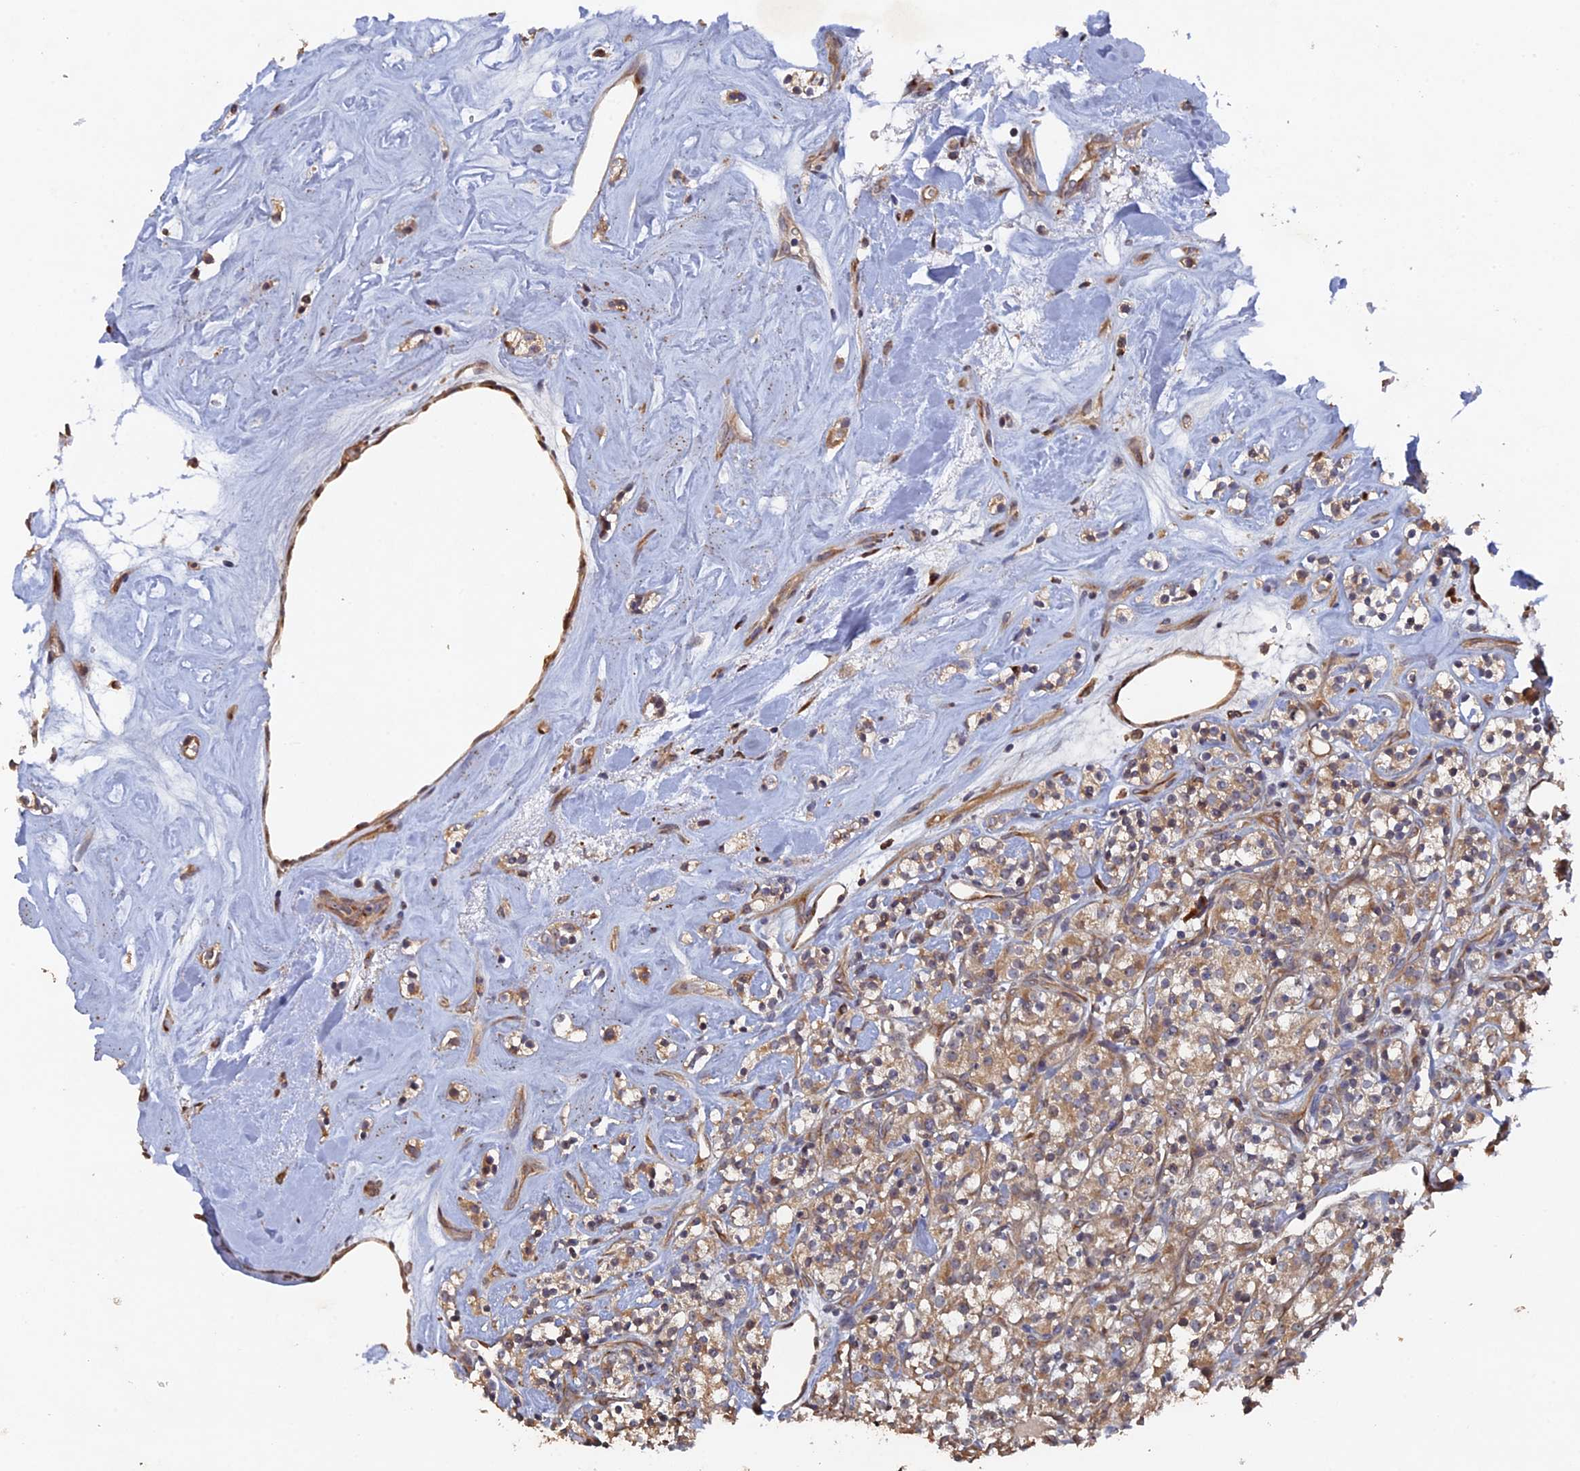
{"staining": {"intensity": "weak", "quantity": ">75%", "location": "cytoplasmic/membranous"}, "tissue": "renal cancer", "cell_type": "Tumor cells", "image_type": "cancer", "snomed": [{"axis": "morphology", "description": "Adenocarcinoma, NOS"}, {"axis": "topography", "description": "Kidney"}], "caption": "A brown stain highlights weak cytoplasmic/membranous staining of a protein in human renal cancer tumor cells.", "gene": "VPS37C", "patient": {"sex": "male", "age": 77}}